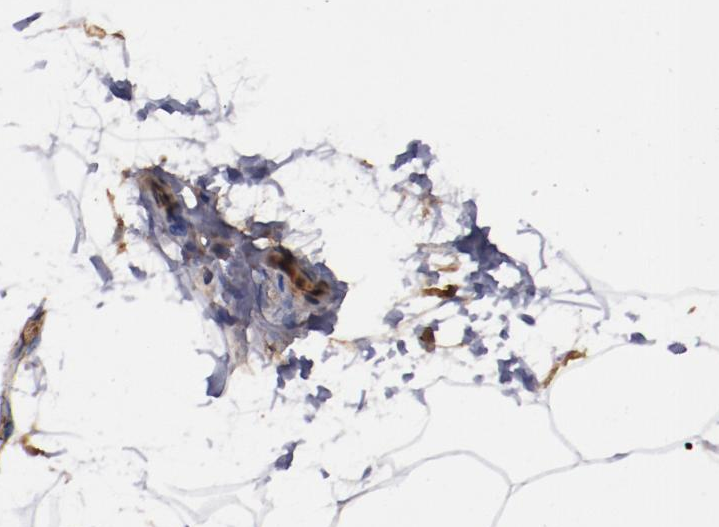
{"staining": {"intensity": "moderate", "quantity": "<25%", "location": "cytoplasmic/membranous"}, "tissue": "adipose tissue", "cell_type": "Adipocytes", "image_type": "normal", "snomed": [{"axis": "morphology", "description": "Normal tissue, NOS"}, {"axis": "morphology", "description": "Duct carcinoma"}, {"axis": "topography", "description": "Breast"}, {"axis": "topography", "description": "Adipose tissue"}], "caption": "A high-resolution histopathology image shows immunohistochemistry staining of normal adipose tissue, which reveals moderate cytoplasmic/membranous positivity in approximately <25% of adipocytes. (DAB (3,3'-diaminobenzidine) = brown stain, brightfield microscopy at high magnification).", "gene": "TMOD3", "patient": {"sex": "female", "age": 37}}